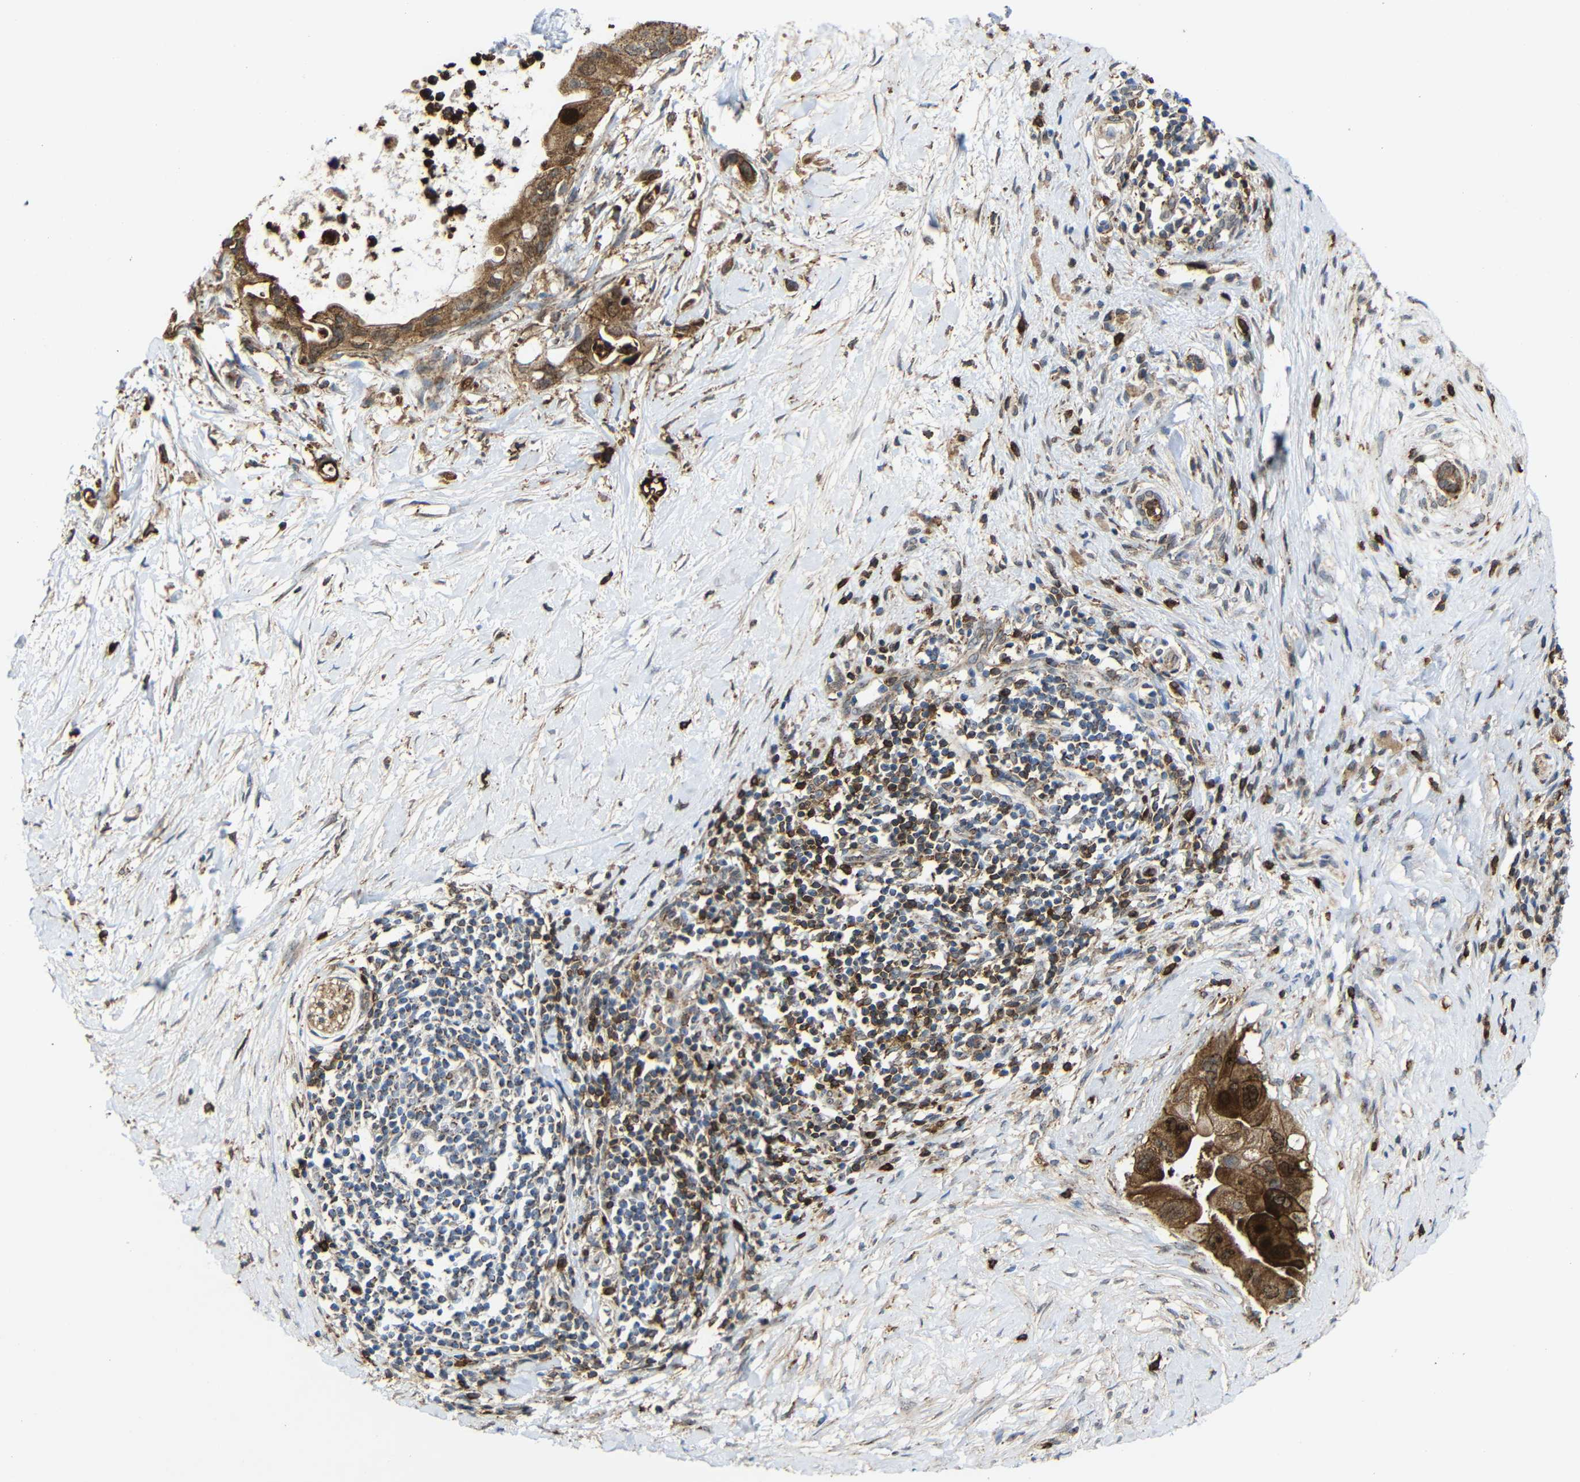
{"staining": {"intensity": "moderate", "quantity": ">75%", "location": "cytoplasmic/membranous"}, "tissue": "pancreatic cancer", "cell_type": "Tumor cells", "image_type": "cancer", "snomed": [{"axis": "morphology", "description": "Adenocarcinoma, NOS"}, {"axis": "topography", "description": "Pancreas"}], "caption": "Human pancreatic cancer stained with a brown dye exhibits moderate cytoplasmic/membranous positive expression in about >75% of tumor cells.", "gene": "C1GALT1", "patient": {"sex": "male", "age": 55}}